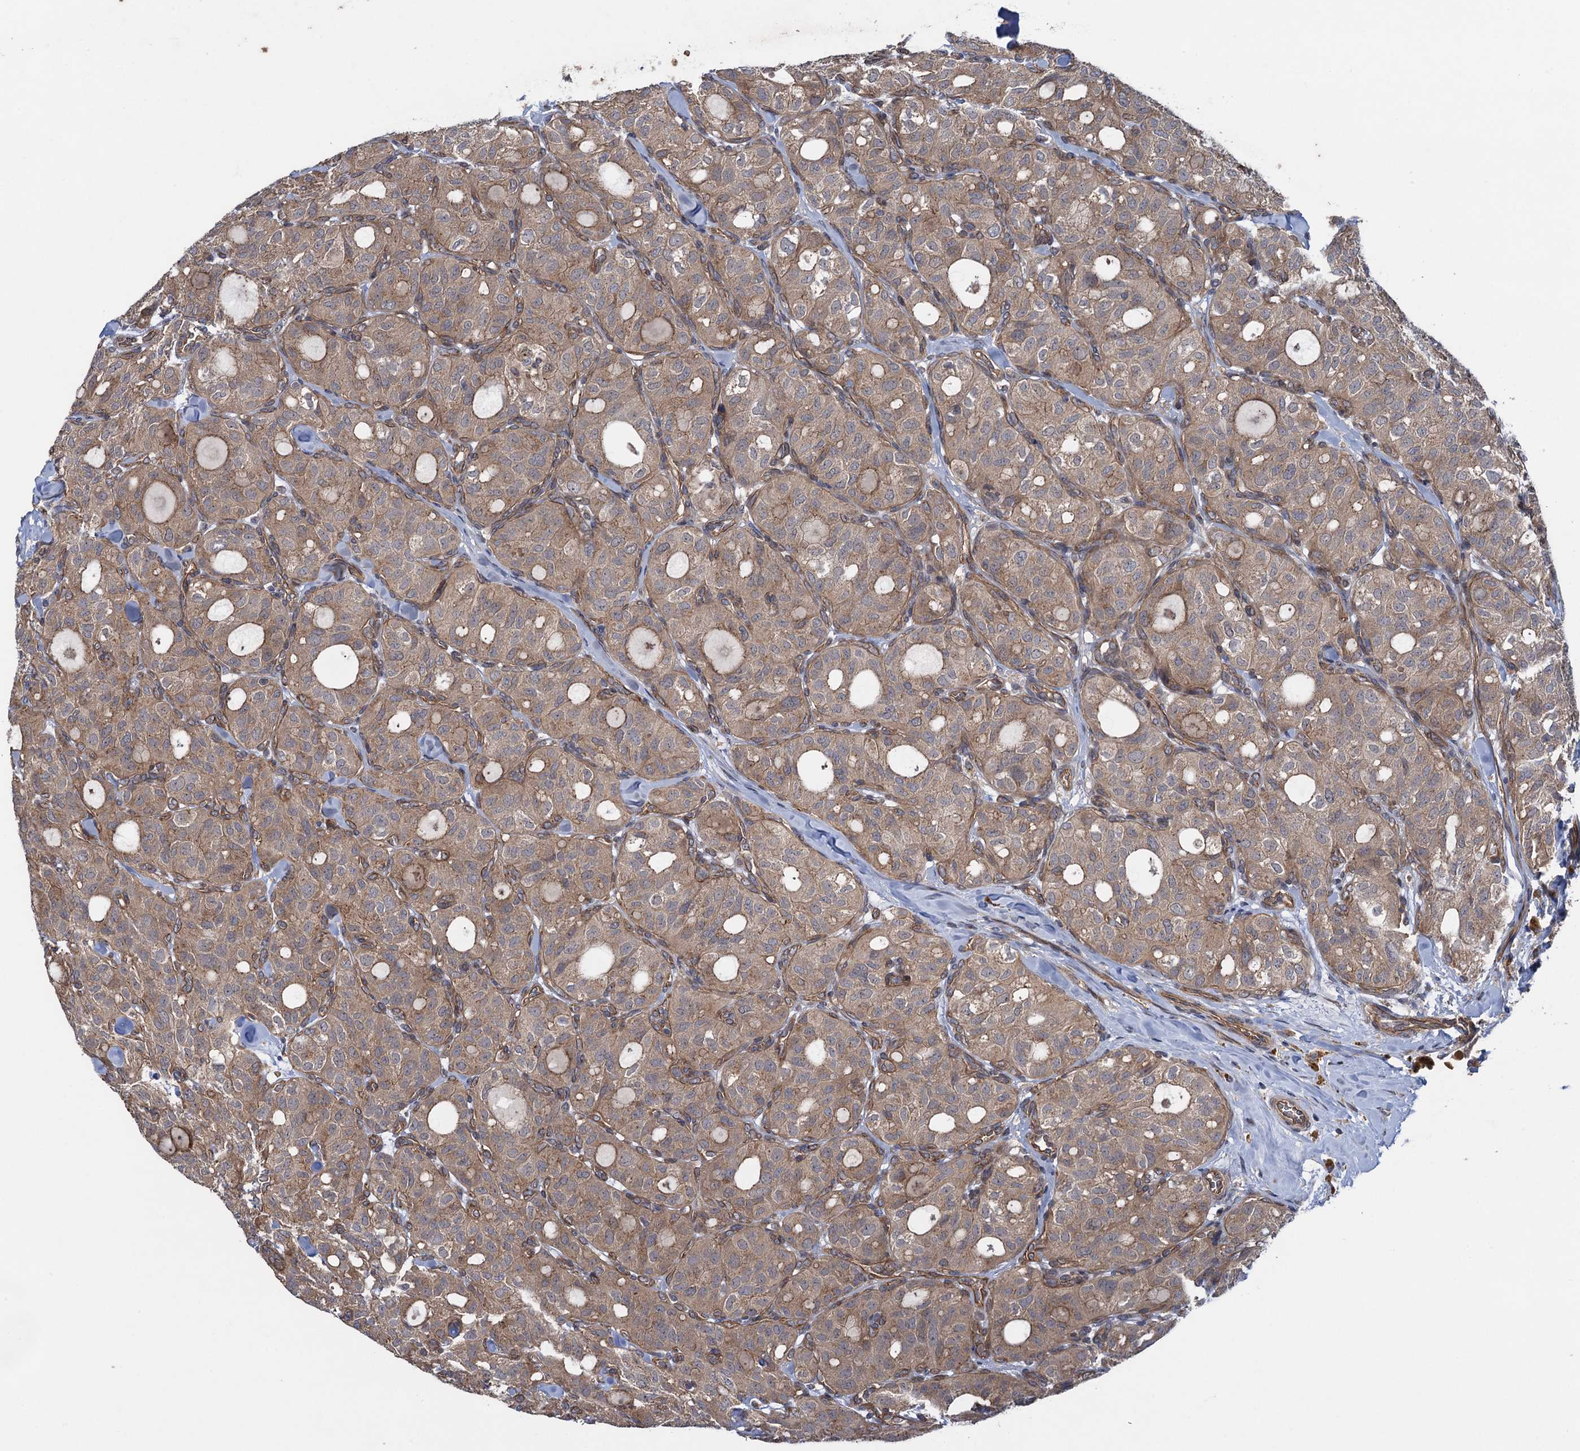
{"staining": {"intensity": "weak", "quantity": ">75%", "location": "cytoplasmic/membranous"}, "tissue": "thyroid cancer", "cell_type": "Tumor cells", "image_type": "cancer", "snomed": [{"axis": "morphology", "description": "Follicular adenoma carcinoma, NOS"}, {"axis": "topography", "description": "Thyroid gland"}], "caption": "Immunohistochemical staining of thyroid cancer demonstrates low levels of weak cytoplasmic/membranous protein expression in approximately >75% of tumor cells.", "gene": "HAUS1", "patient": {"sex": "male", "age": 75}}